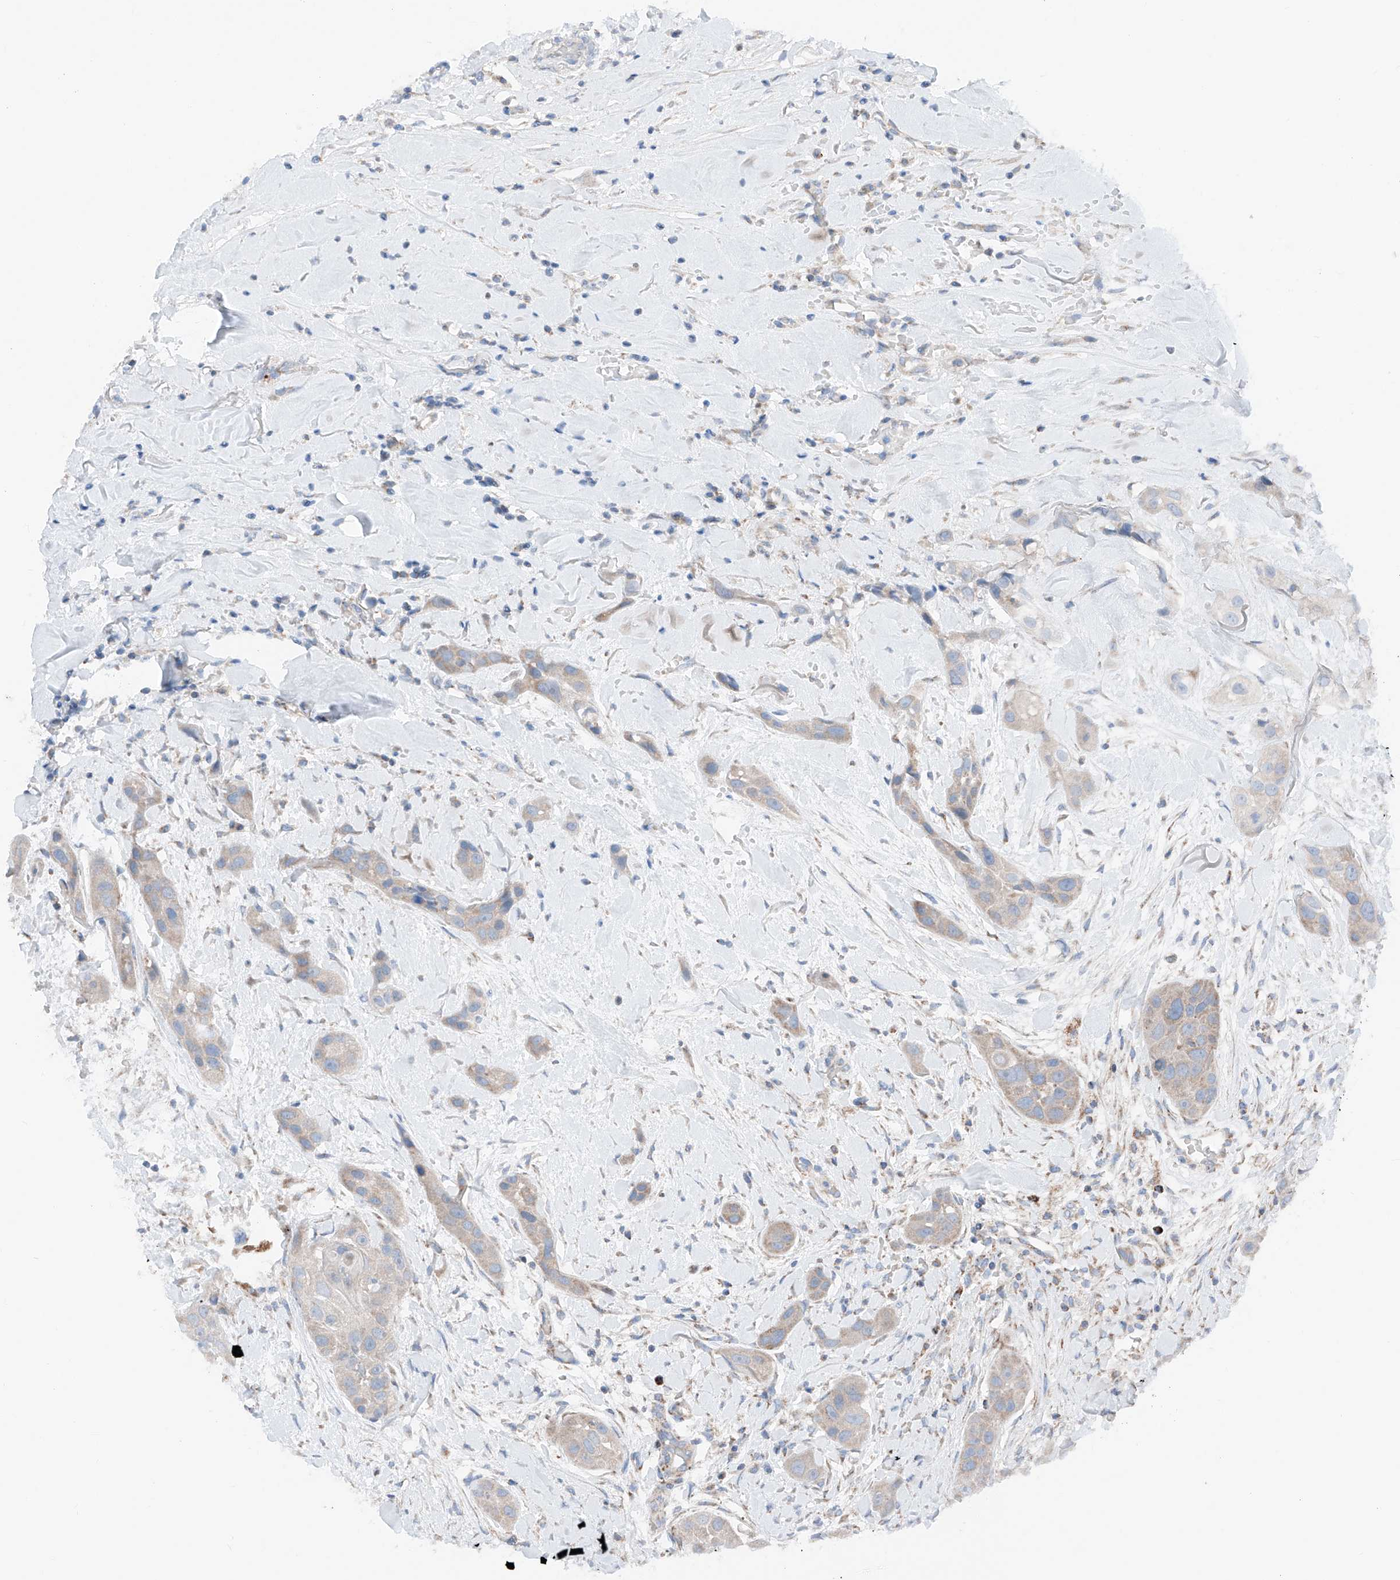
{"staining": {"intensity": "weak", "quantity": "<25%", "location": "cytoplasmic/membranous"}, "tissue": "head and neck cancer", "cell_type": "Tumor cells", "image_type": "cancer", "snomed": [{"axis": "morphology", "description": "Normal tissue, NOS"}, {"axis": "morphology", "description": "Squamous cell carcinoma, NOS"}, {"axis": "topography", "description": "Skeletal muscle"}, {"axis": "topography", "description": "Head-Neck"}], "caption": "Head and neck squamous cell carcinoma was stained to show a protein in brown. There is no significant staining in tumor cells.", "gene": "MRAP", "patient": {"sex": "male", "age": 51}}